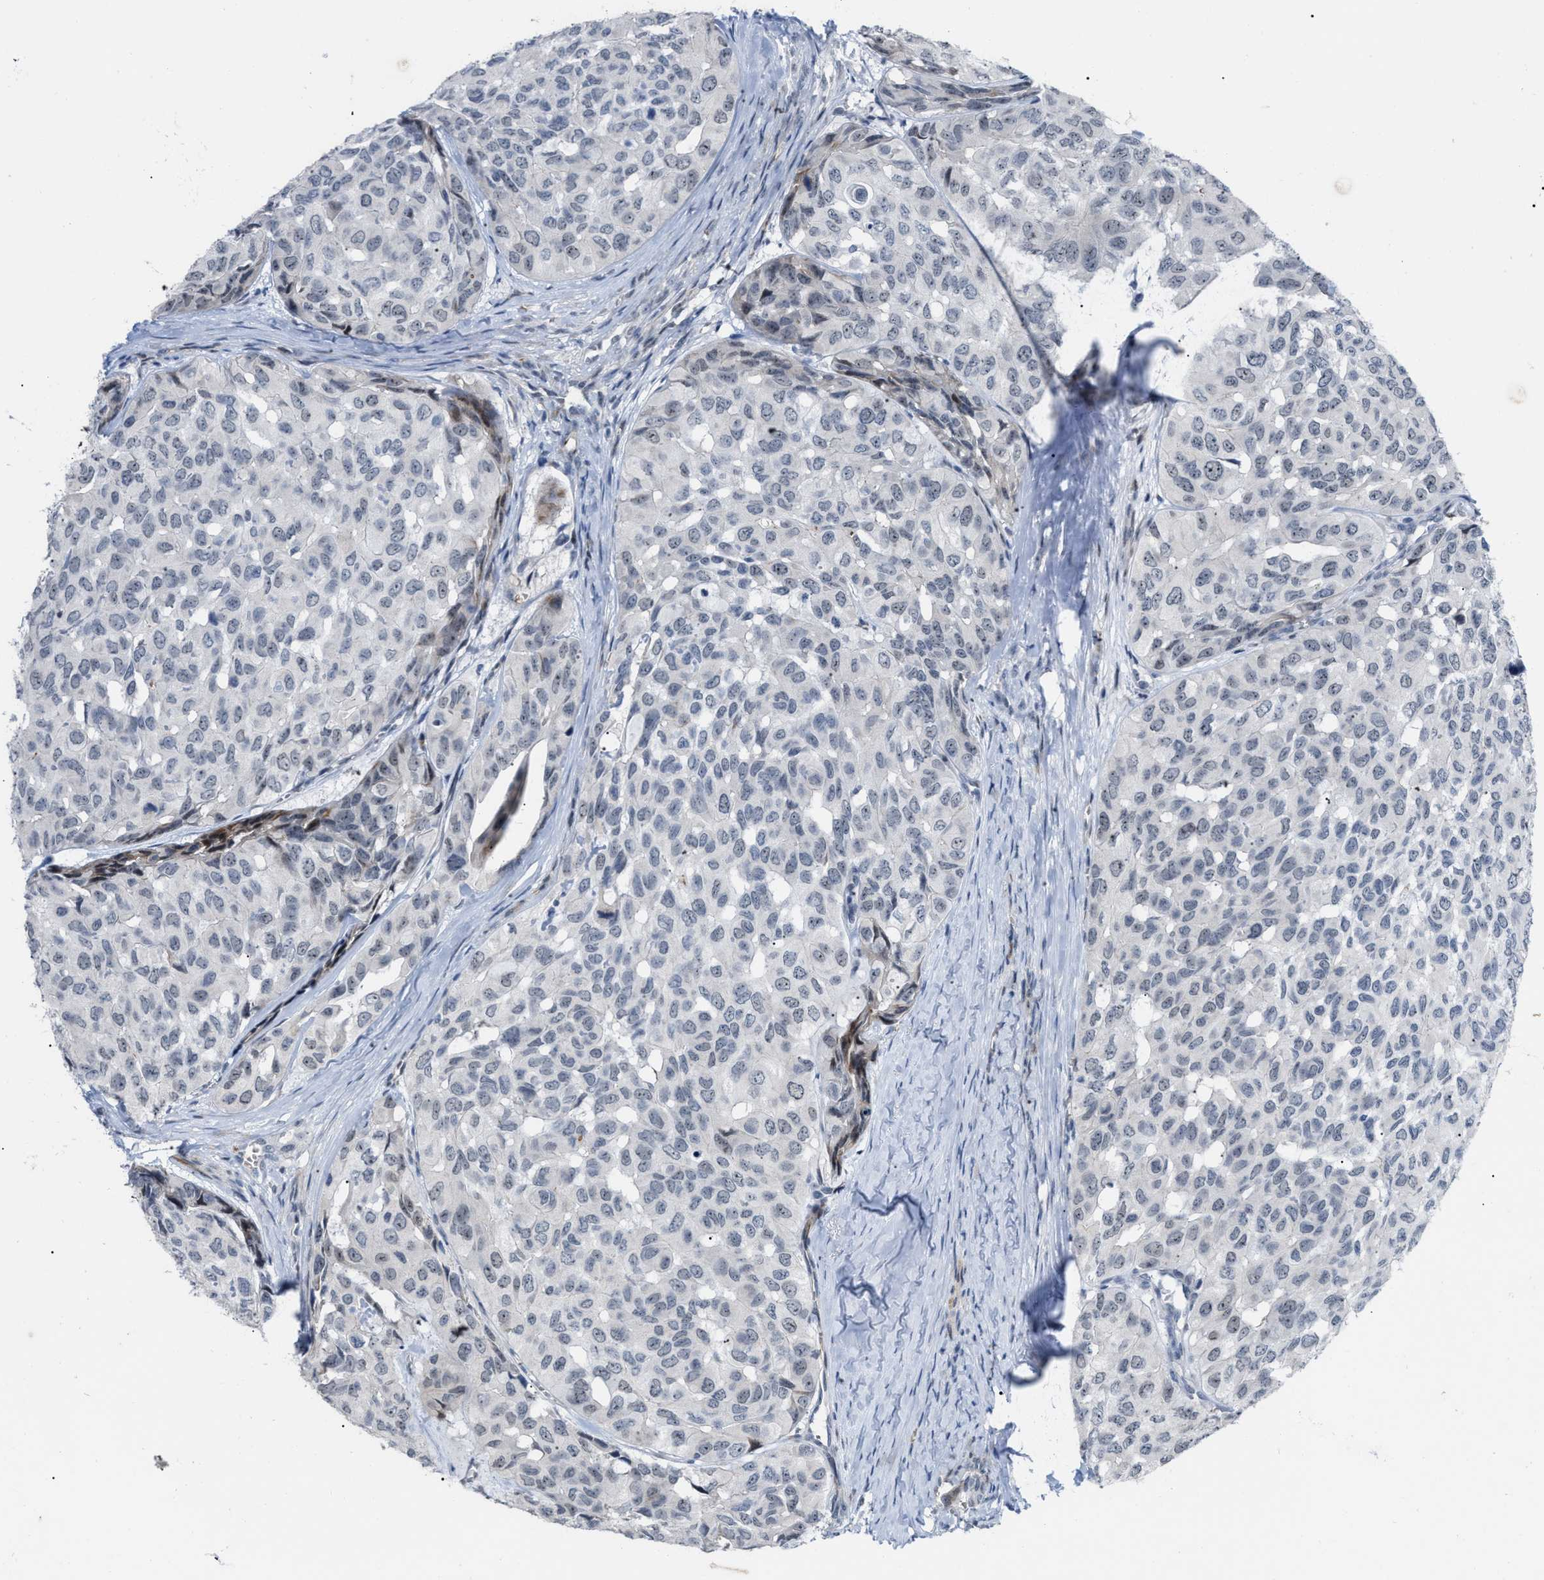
{"staining": {"intensity": "weak", "quantity": "25%-75%", "location": "nuclear"}, "tissue": "head and neck cancer", "cell_type": "Tumor cells", "image_type": "cancer", "snomed": [{"axis": "morphology", "description": "Adenocarcinoma, NOS"}, {"axis": "topography", "description": "Salivary gland, NOS"}, {"axis": "topography", "description": "Head-Neck"}], "caption": "Head and neck cancer (adenocarcinoma) stained for a protein (brown) demonstrates weak nuclear positive expression in approximately 25%-75% of tumor cells.", "gene": "POLR1F", "patient": {"sex": "female", "age": 76}}